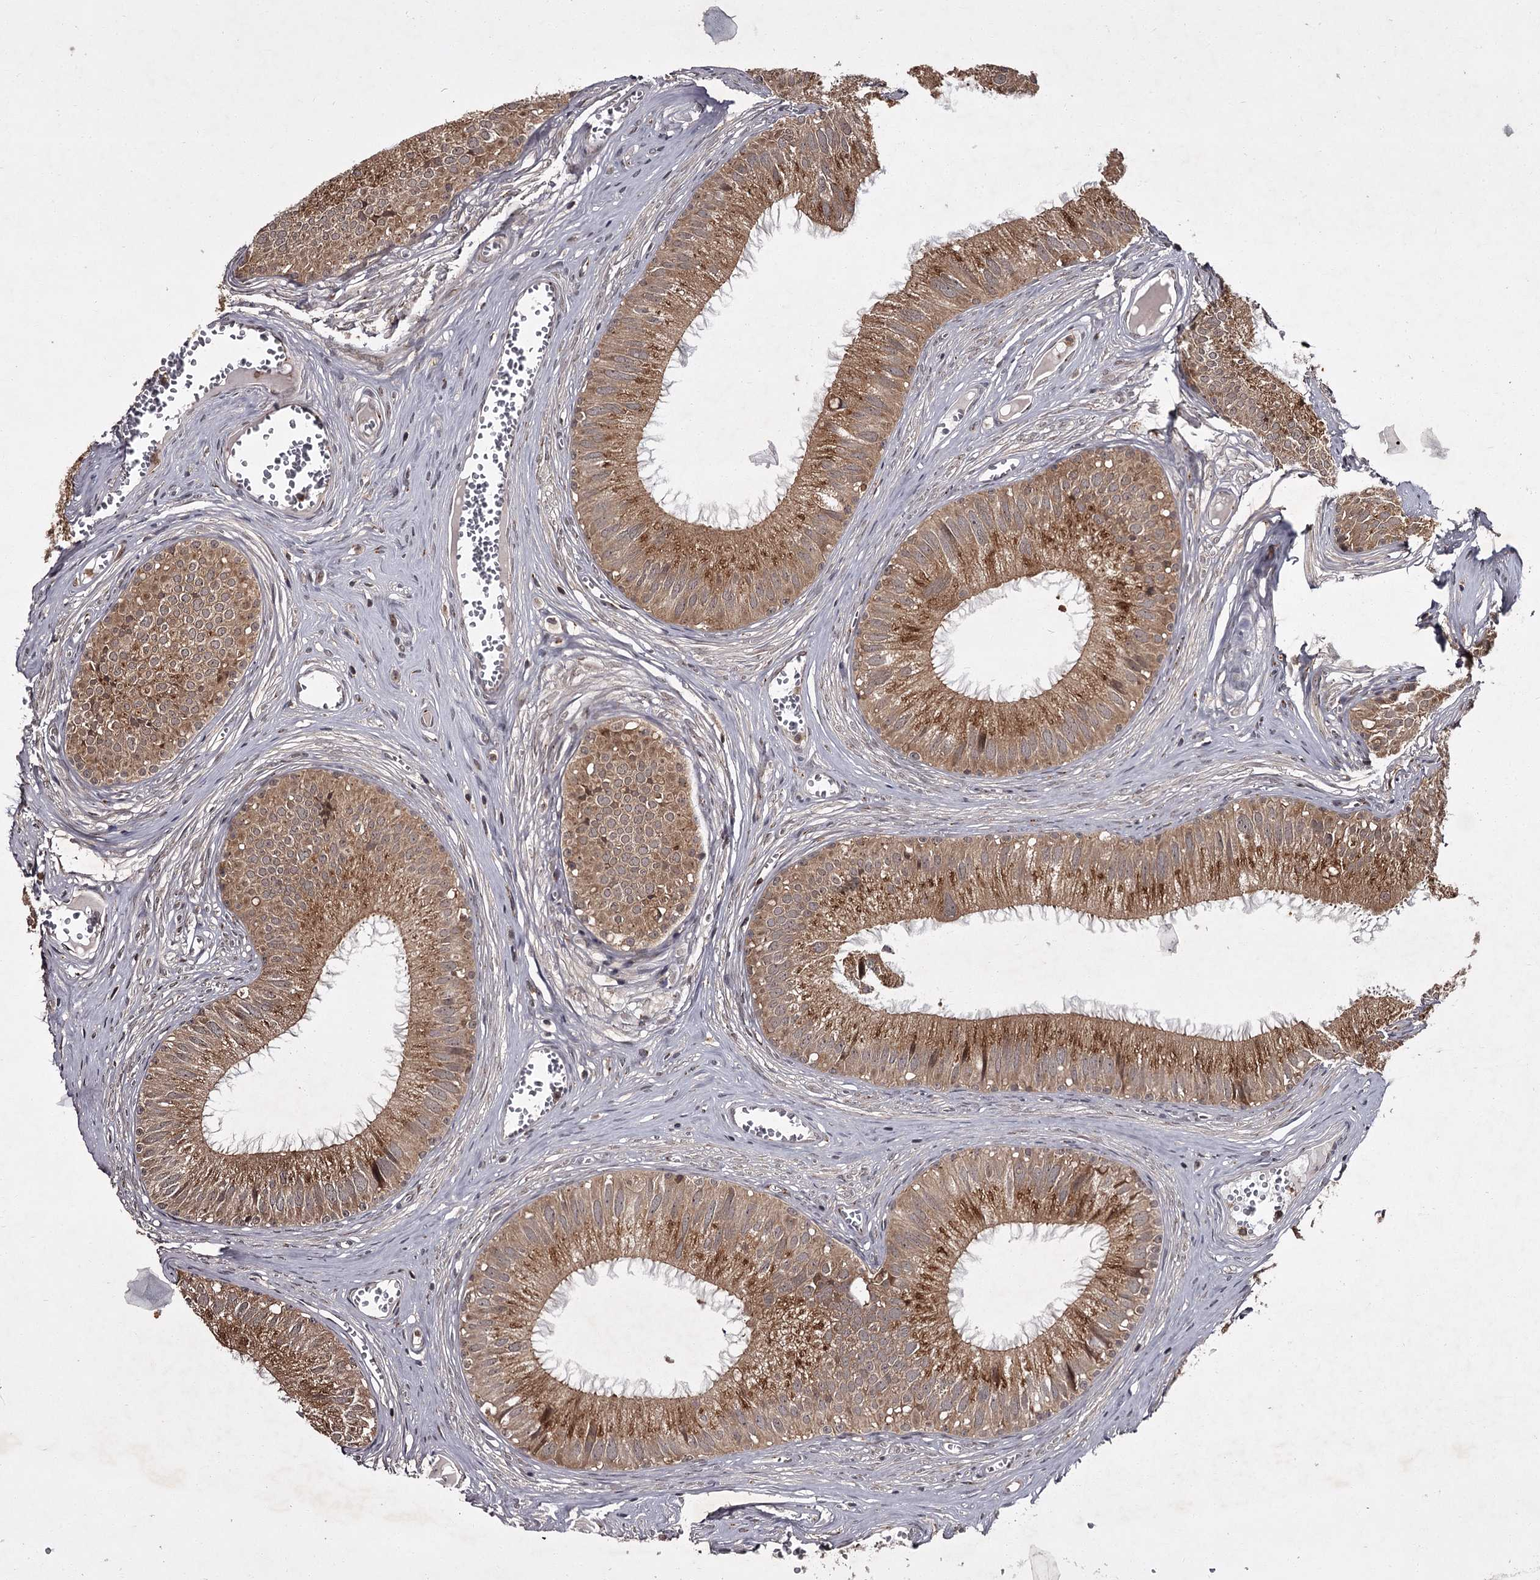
{"staining": {"intensity": "moderate", "quantity": ">75%", "location": "cytoplasmic/membranous"}, "tissue": "epididymis", "cell_type": "Glandular cells", "image_type": "normal", "snomed": [{"axis": "morphology", "description": "Normal tissue, NOS"}, {"axis": "topography", "description": "Epididymis"}], "caption": "This photomicrograph demonstrates immunohistochemistry staining of unremarkable human epididymis, with medium moderate cytoplasmic/membranous staining in about >75% of glandular cells.", "gene": "TBC1D23", "patient": {"sex": "male", "age": 36}}